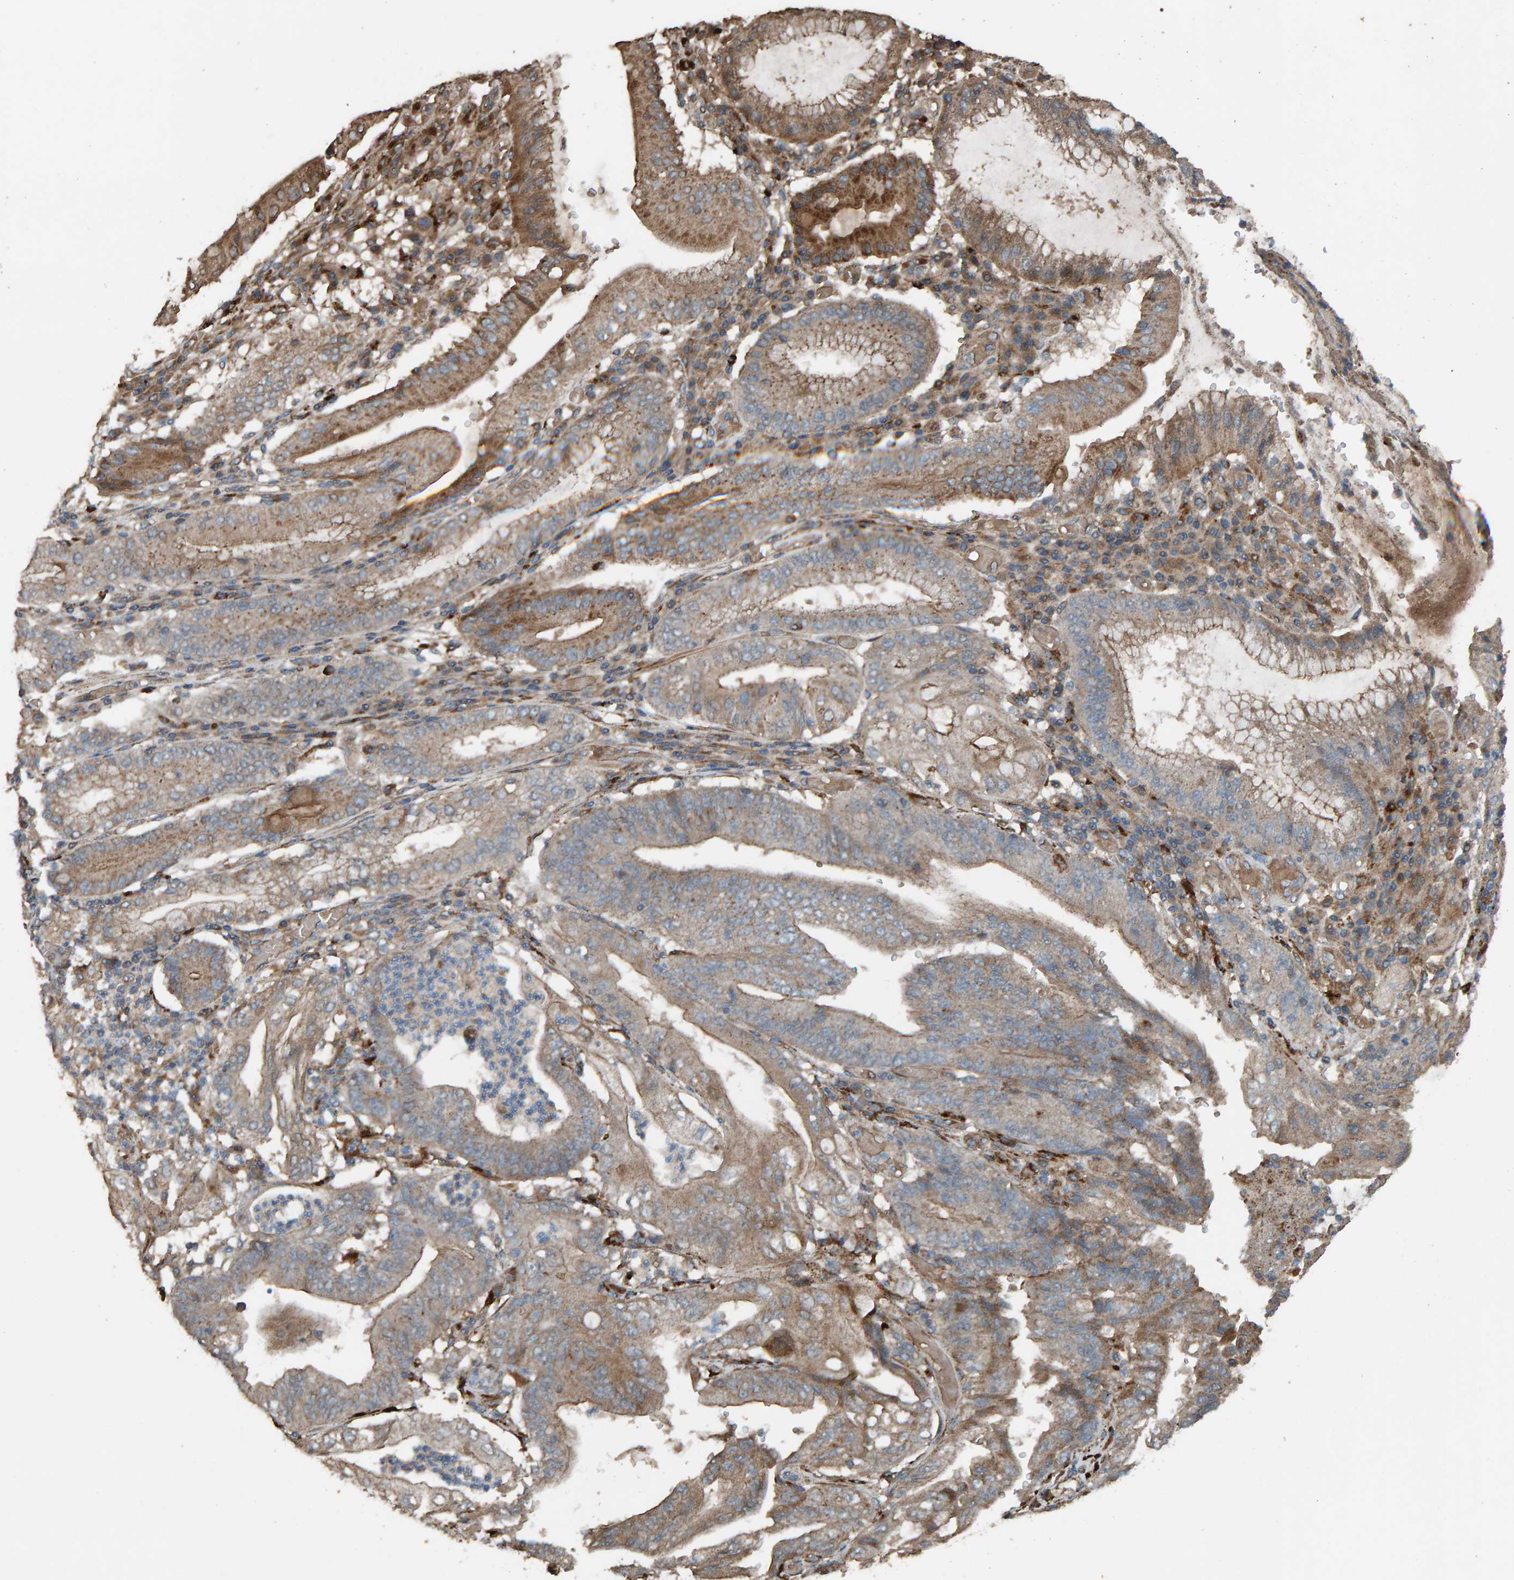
{"staining": {"intensity": "weak", "quantity": ">75%", "location": "cytoplasmic/membranous"}, "tissue": "stomach cancer", "cell_type": "Tumor cells", "image_type": "cancer", "snomed": [{"axis": "morphology", "description": "Adenocarcinoma, NOS"}, {"axis": "topography", "description": "Stomach"}], "caption": "About >75% of tumor cells in stomach cancer (adenocarcinoma) show weak cytoplasmic/membranous protein staining as visualized by brown immunohistochemical staining.", "gene": "DUS1L", "patient": {"sex": "female", "age": 73}}